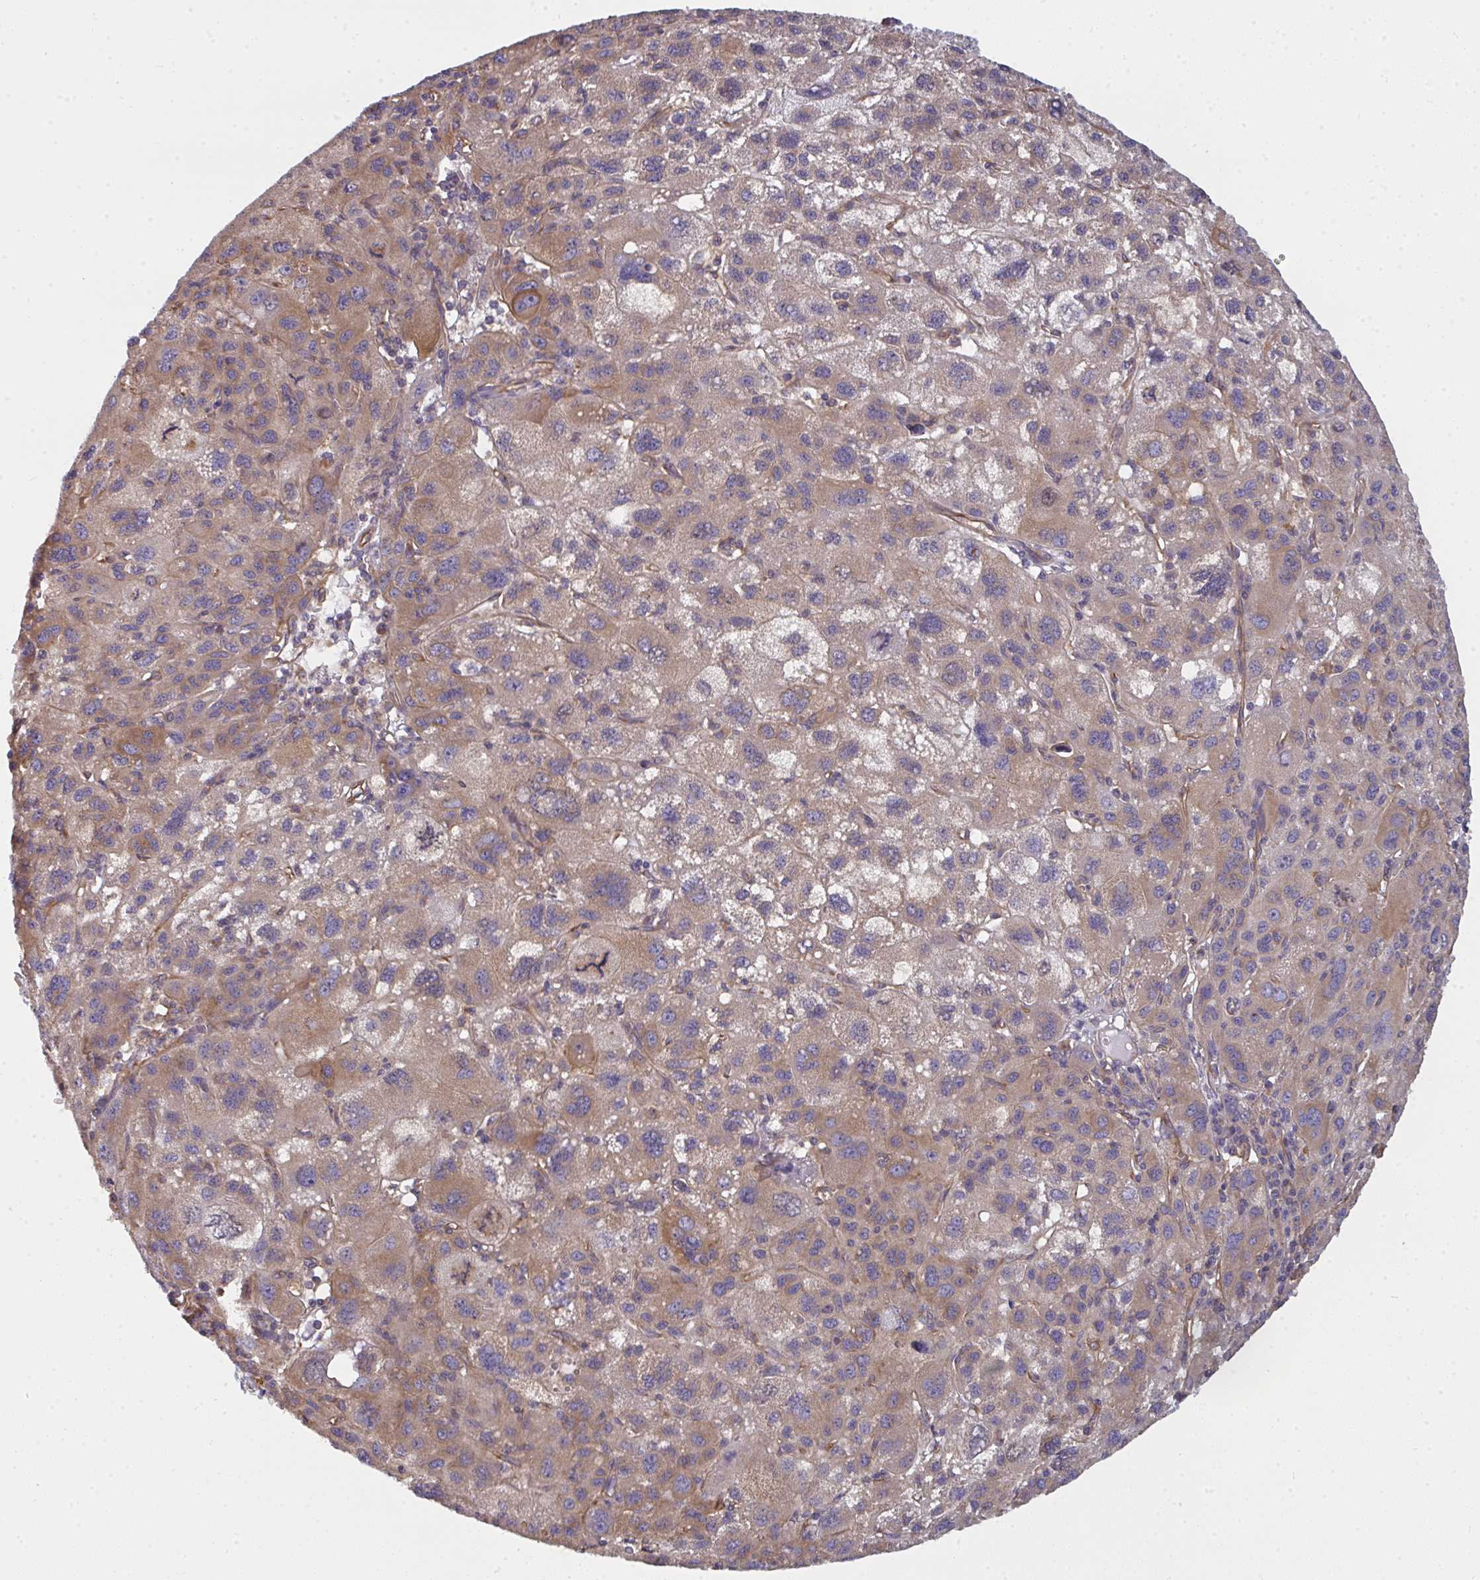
{"staining": {"intensity": "weak", "quantity": ">75%", "location": "cytoplasmic/membranous"}, "tissue": "liver cancer", "cell_type": "Tumor cells", "image_type": "cancer", "snomed": [{"axis": "morphology", "description": "Carcinoma, Hepatocellular, NOS"}, {"axis": "topography", "description": "Liver"}], "caption": "Immunohistochemistry (IHC) (DAB) staining of human hepatocellular carcinoma (liver) exhibits weak cytoplasmic/membranous protein expression in about >75% of tumor cells.", "gene": "DYNC1I2", "patient": {"sex": "female", "age": 77}}